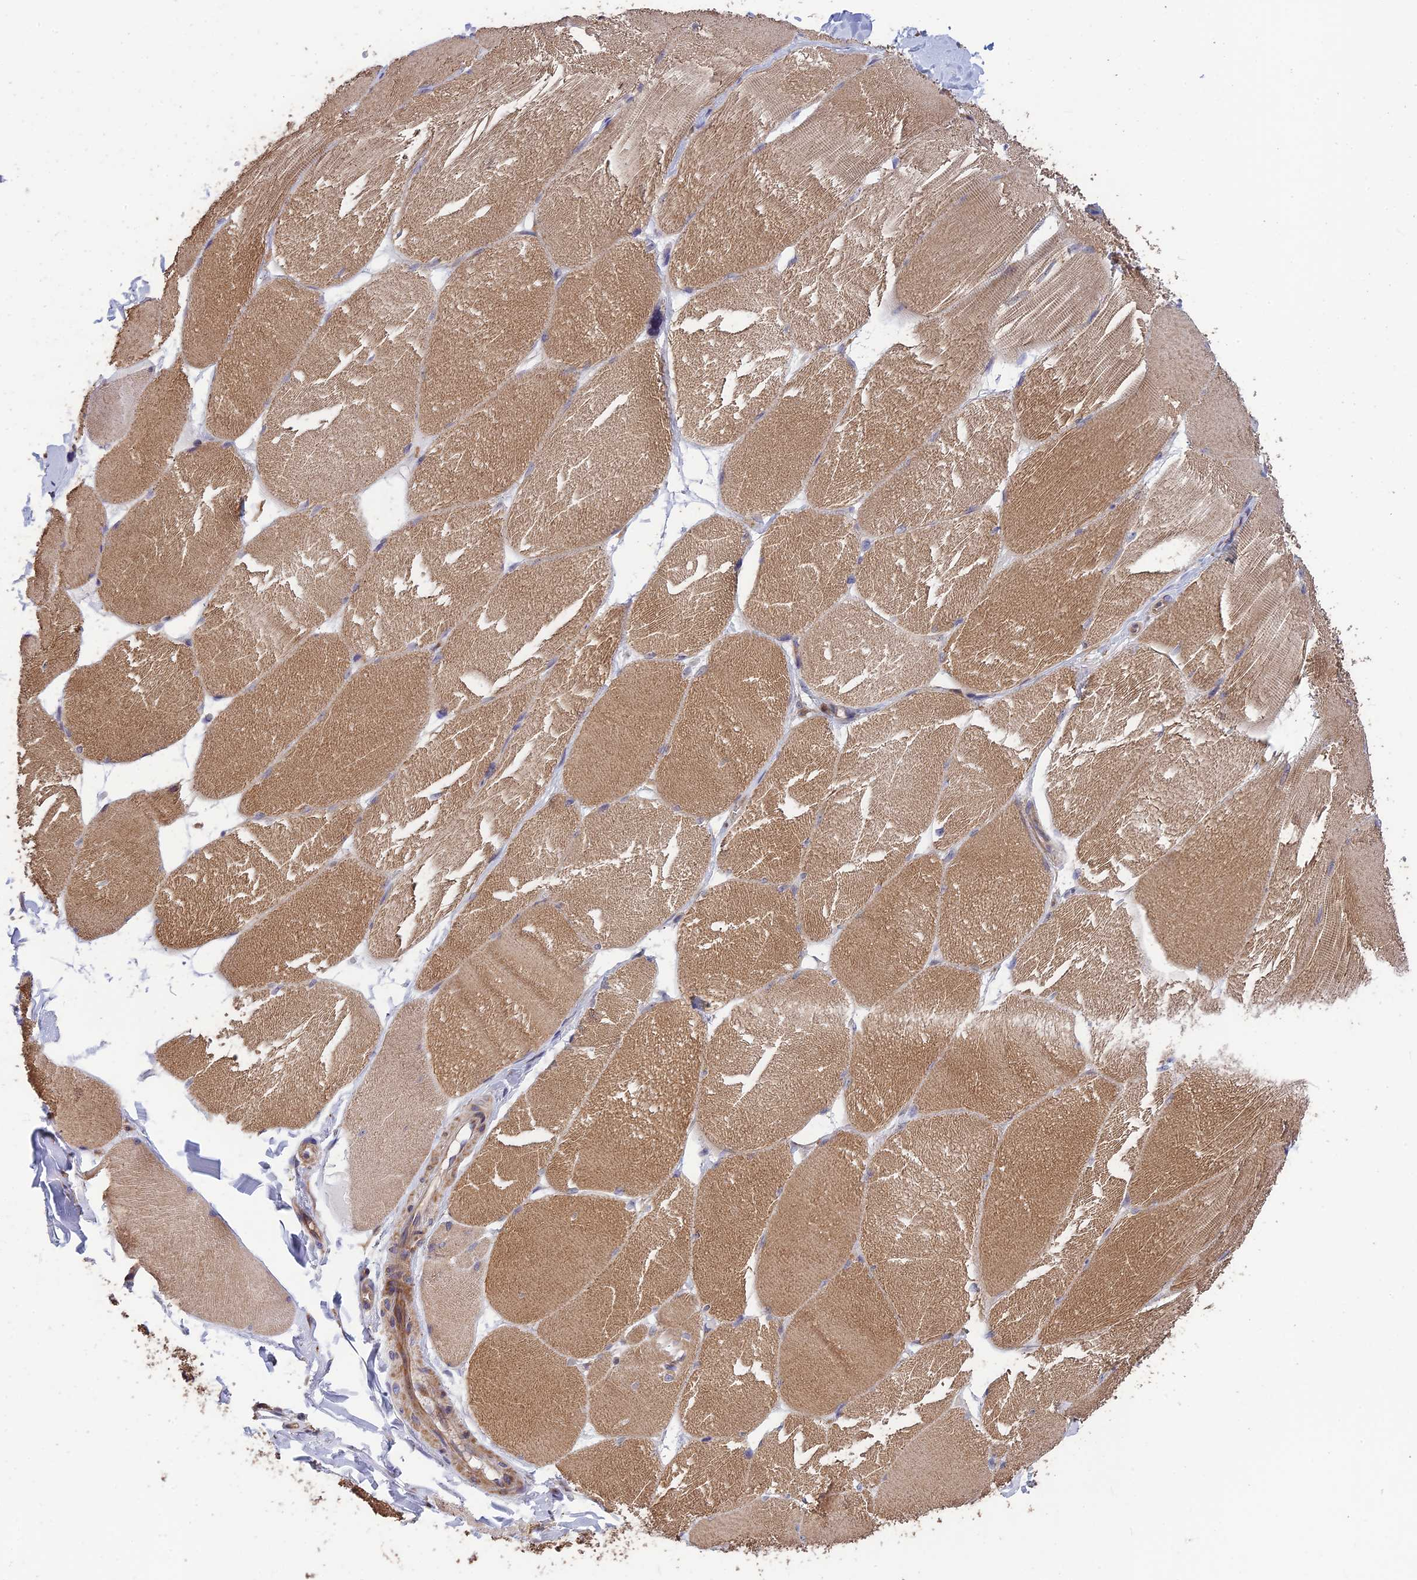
{"staining": {"intensity": "moderate", "quantity": ">75%", "location": "cytoplasmic/membranous"}, "tissue": "skeletal muscle", "cell_type": "Myocytes", "image_type": "normal", "snomed": [{"axis": "morphology", "description": "Normal tissue, NOS"}, {"axis": "topography", "description": "Skin"}, {"axis": "topography", "description": "Skeletal muscle"}], "caption": "Protein staining of unremarkable skeletal muscle reveals moderate cytoplasmic/membranous positivity in approximately >75% of myocytes.", "gene": "BLTP2", "patient": {"sex": "male", "age": 83}}